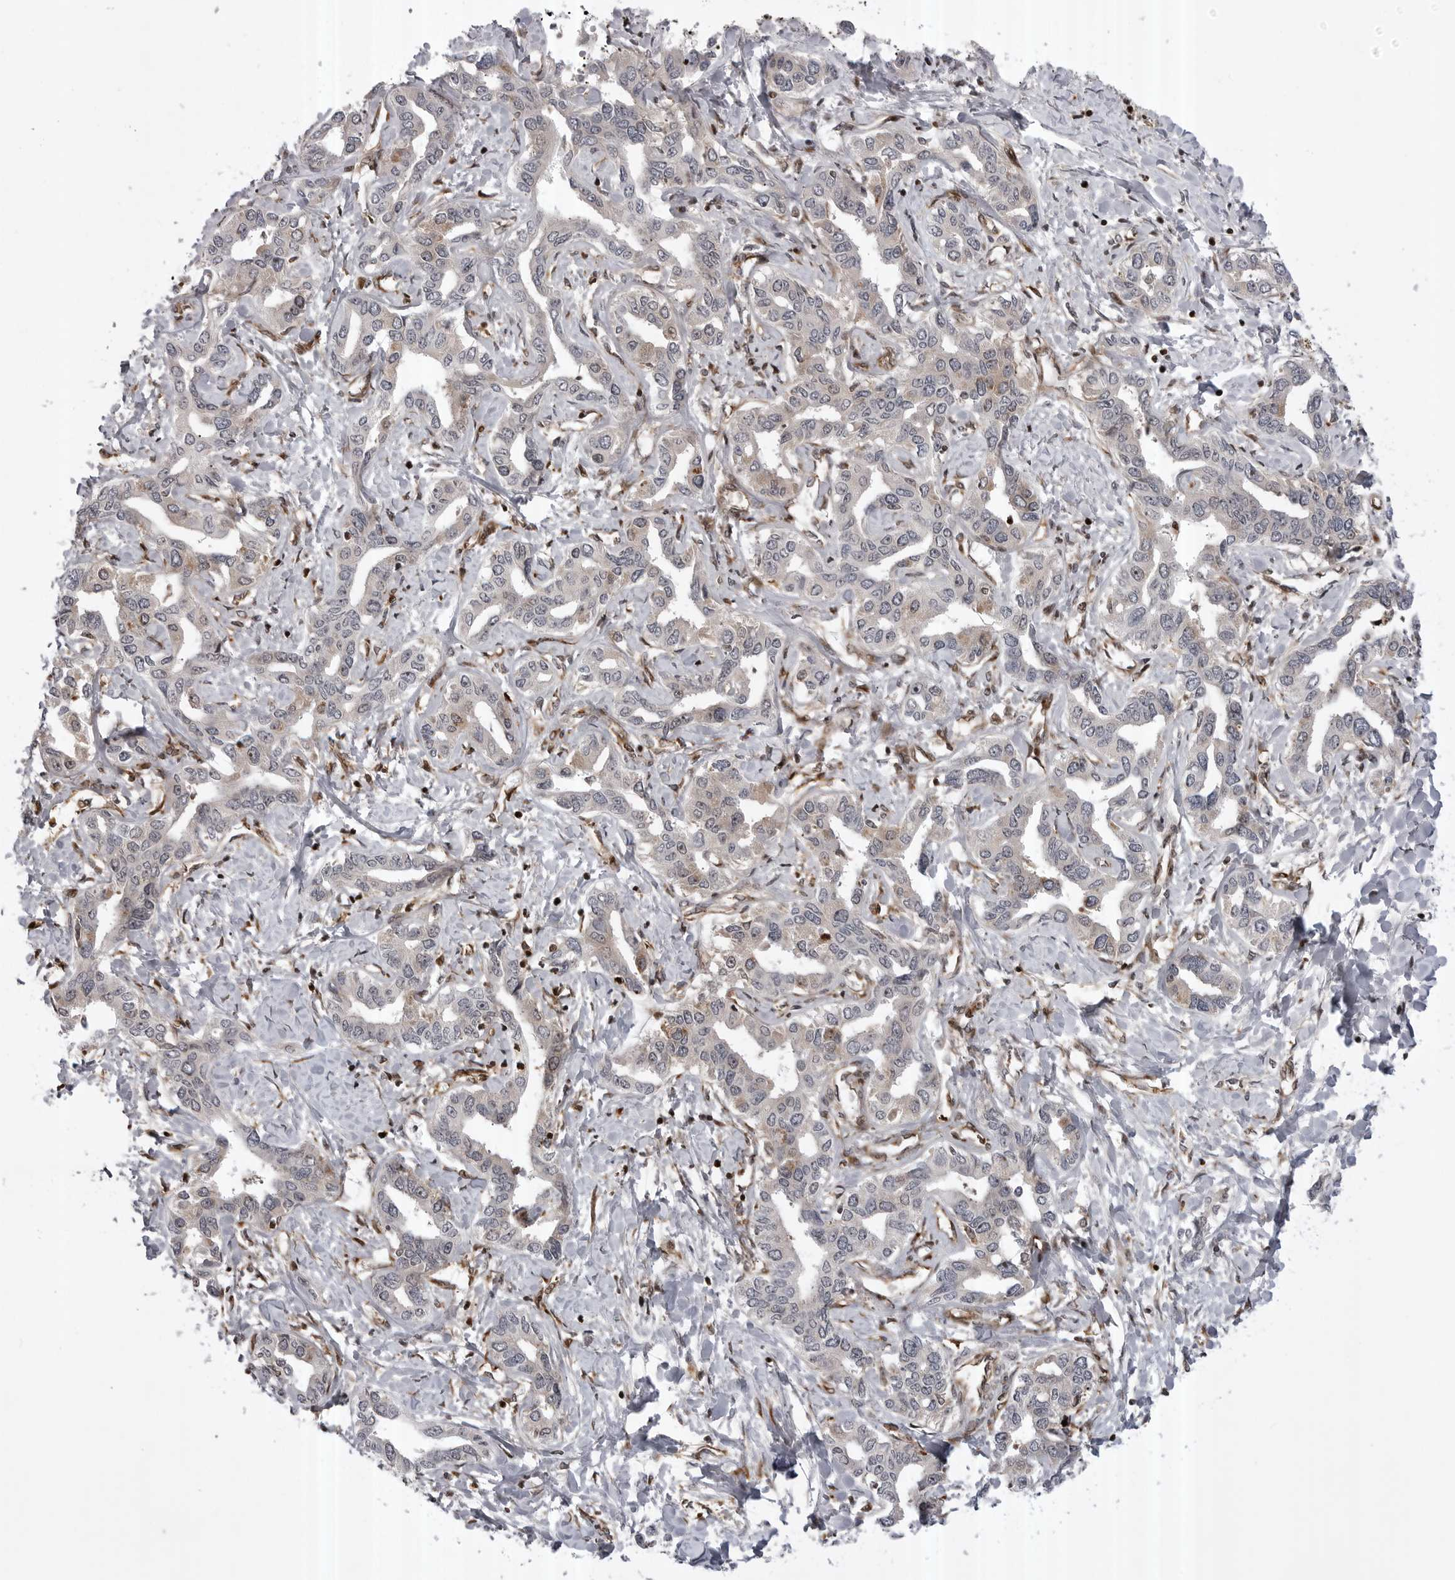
{"staining": {"intensity": "negative", "quantity": "none", "location": "none"}, "tissue": "liver cancer", "cell_type": "Tumor cells", "image_type": "cancer", "snomed": [{"axis": "morphology", "description": "Cholangiocarcinoma"}, {"axis": "topography", "description": "Liver"}], "caption": "High power microscopy micrograph of an immunohistochemistry micrograph of liver cholangiocarcinoma, revealing no significant positivity in tumor cells. (Stains: DAB (3,3'-diaminobenzidine) IHC with hematoxylin counter stain, Microscopy: brightfield microscopy at high magnification).", "gene": "ABL1", "patient": {"sex": "male", "age": 59}}